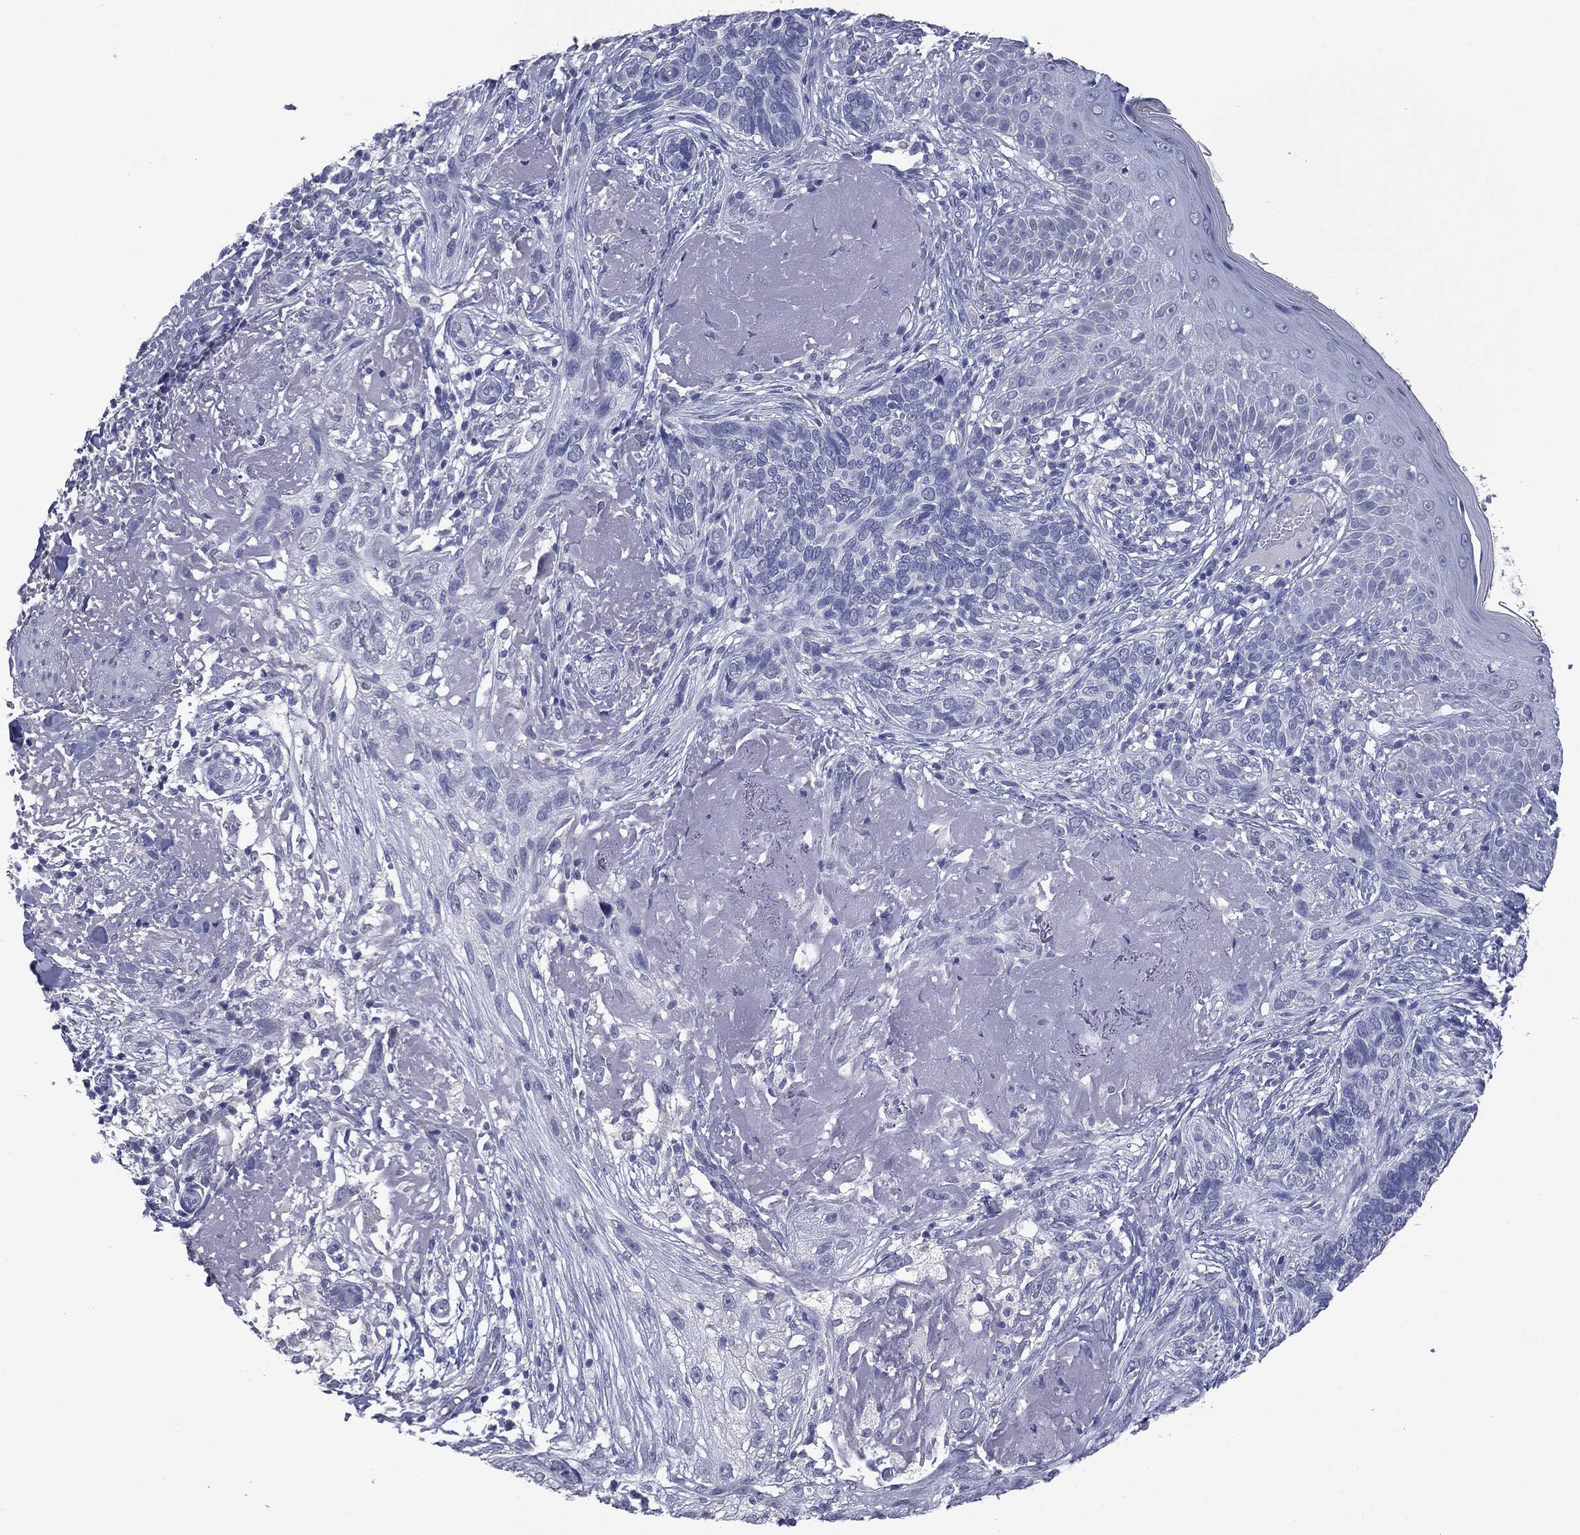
{"staining": {"intensity": "negative", "quantity": "none", "location": "none"}, "tissue": "skin cancer", "cell_type": "Tumor cells", "image_type": "cancer", "snomed": [{"axis": "morphology", "description": "Basal cell carcinoma"}, {"axis": "topography", "description": "Skin"}], "caption": "DAB (3,3'-diaminobenzidine) immunohistochemical staining of basal cell carcinoma (skin) exhibits no significant staining in tumor cells. (DAB (3,3'-diaminobenzidine) immunohistochemistry visualized using brightfield microscopy, high magnification).", "gene": "TSHB", "patient": {"sex": "male", "age": 91}}